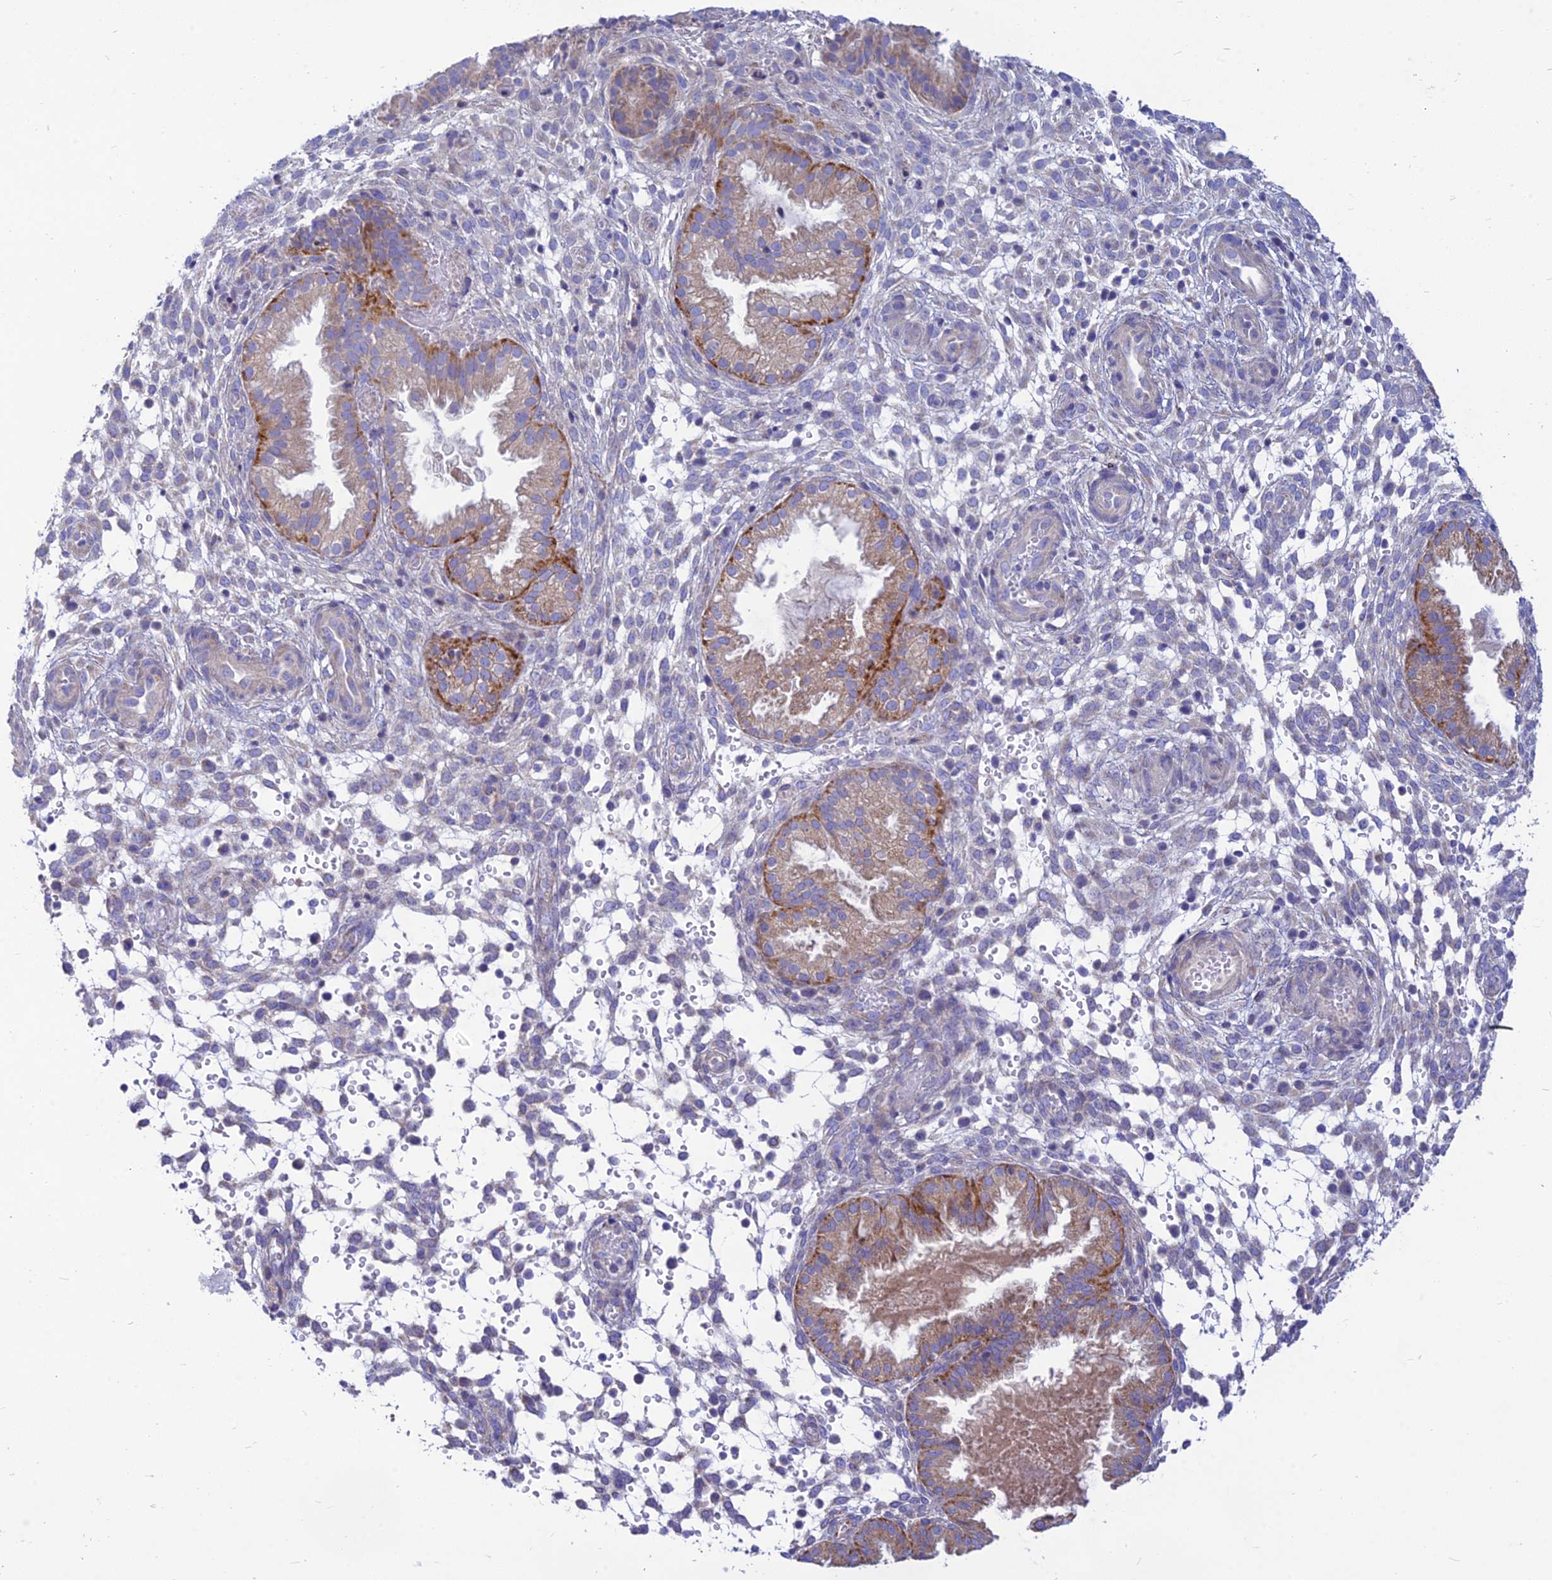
{"staining": {"intensity": "negative", "quantity": "none", "location": "none"}, "tissue": "endometrium", "cell_type": "Cells in endometrial stroma", "image_type": "normal", "snomed": [{"axis": "morphology", "description": "Normal tissue, NOS"}, {"axis": "topography", "description": "Endometrium"}], "caption": "DAB (3,3'-diaminobenzidine) immunohistochemical staining of normal endometrium reveals no significant expression in cells in endometrial stroma. (Brightfield microscopy of DAB (3,3'-diaminobenzidine) immunohistochemistry (IHC) at high magnification).", "gene": "TMEM30B", "patient": {"sex": "female", "age": 33}}